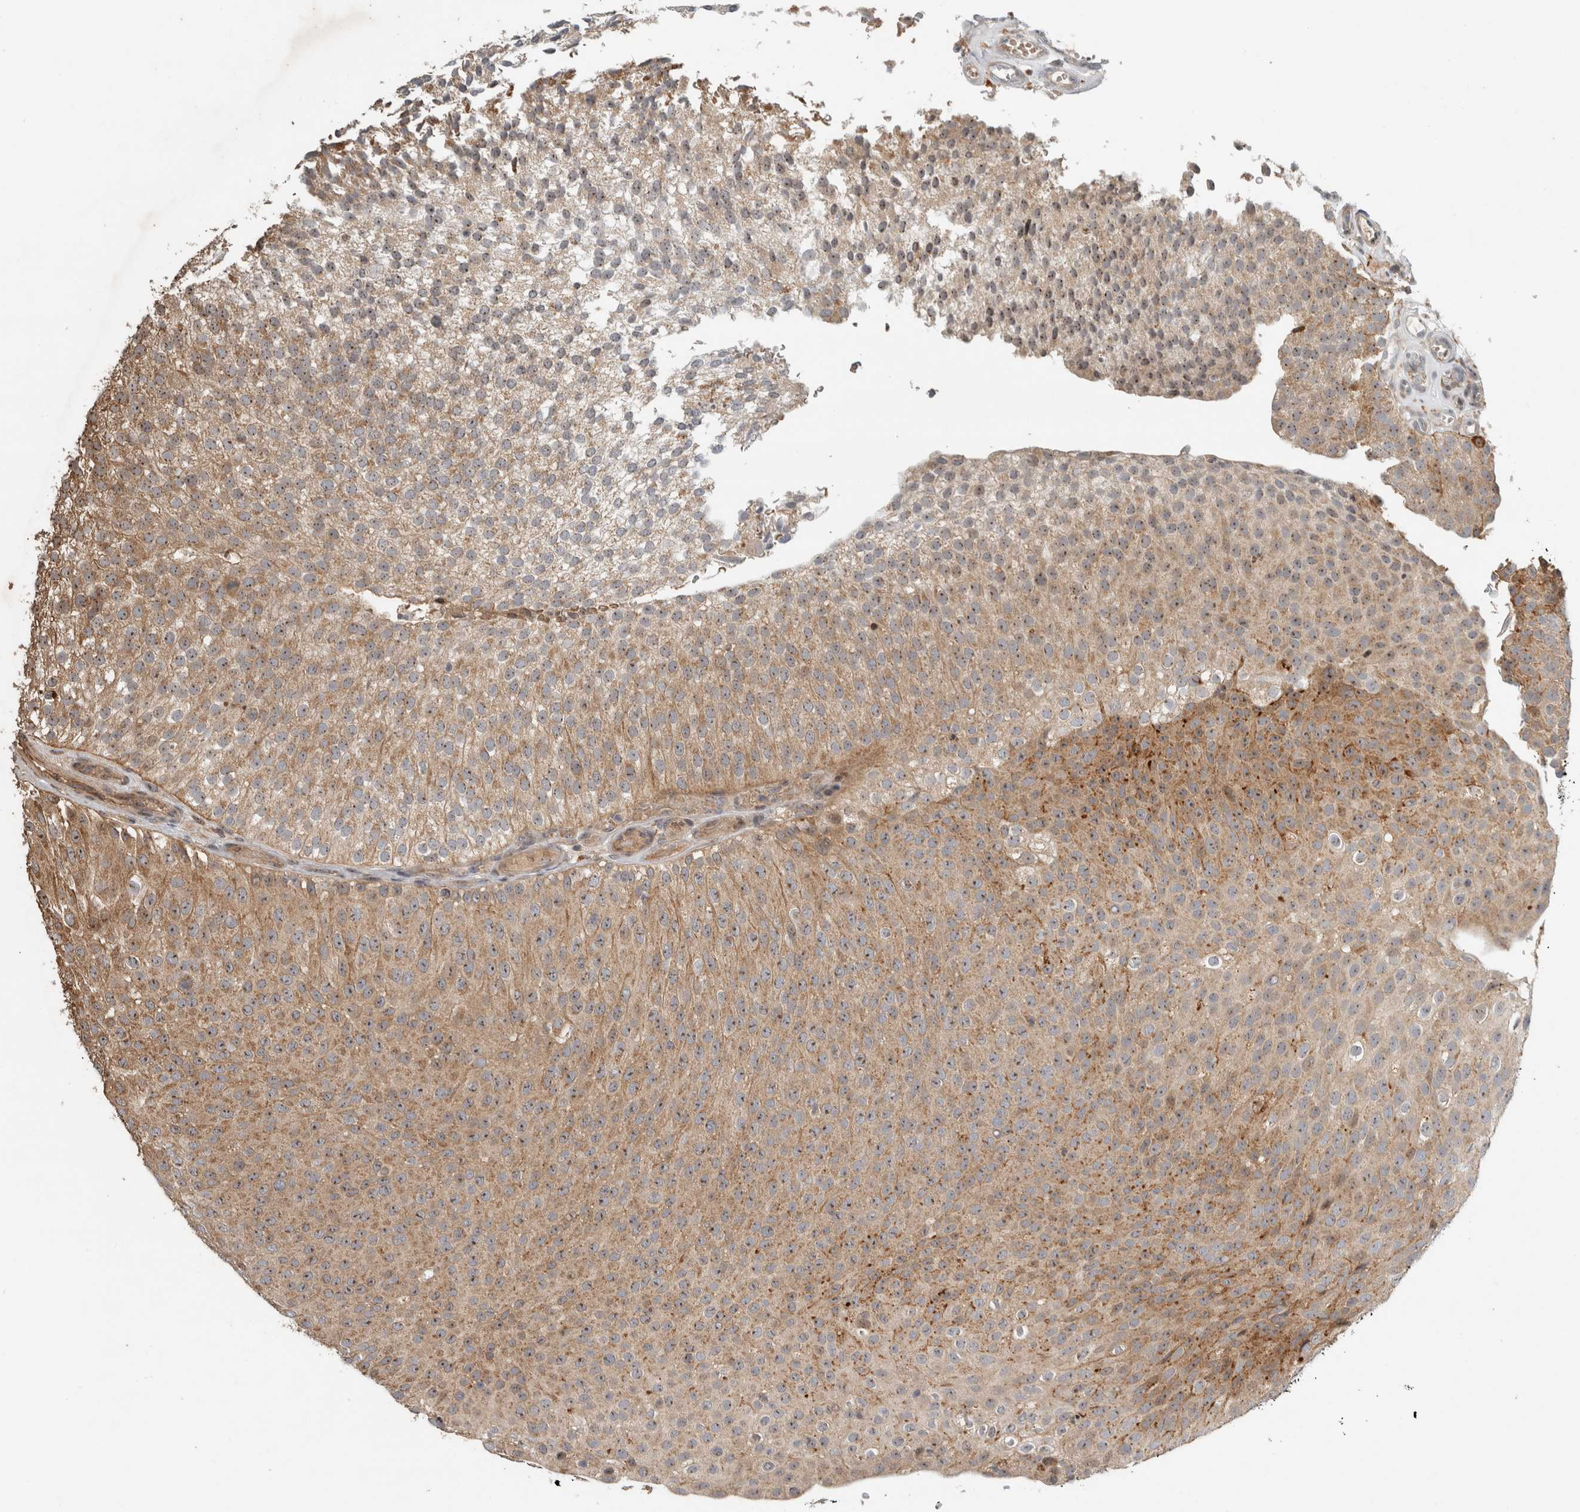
{"staining": {"intensity": "moderate", "quantity": "25%-75%", "location": "cytoplasmic/membranous,nuclear"}, "tissue": "urothelial cancer", "cell_type": "Tumor cells", "image_type": "cancer", "snomed": [{"axis": "morphology", "description": "Urothelial carcinoma, Low grade"}, {"axis": "topography", "description": "Urinary bladder"}], "caption": "Human urothelial cancer stained with a brown dye reveals moderate cytoplasmic/membranous and nuclear positive staining in approximately 25%-75% of tumor cells.", "gene": "GPR137B", "patient": {"sex": "male", "age": 78}}